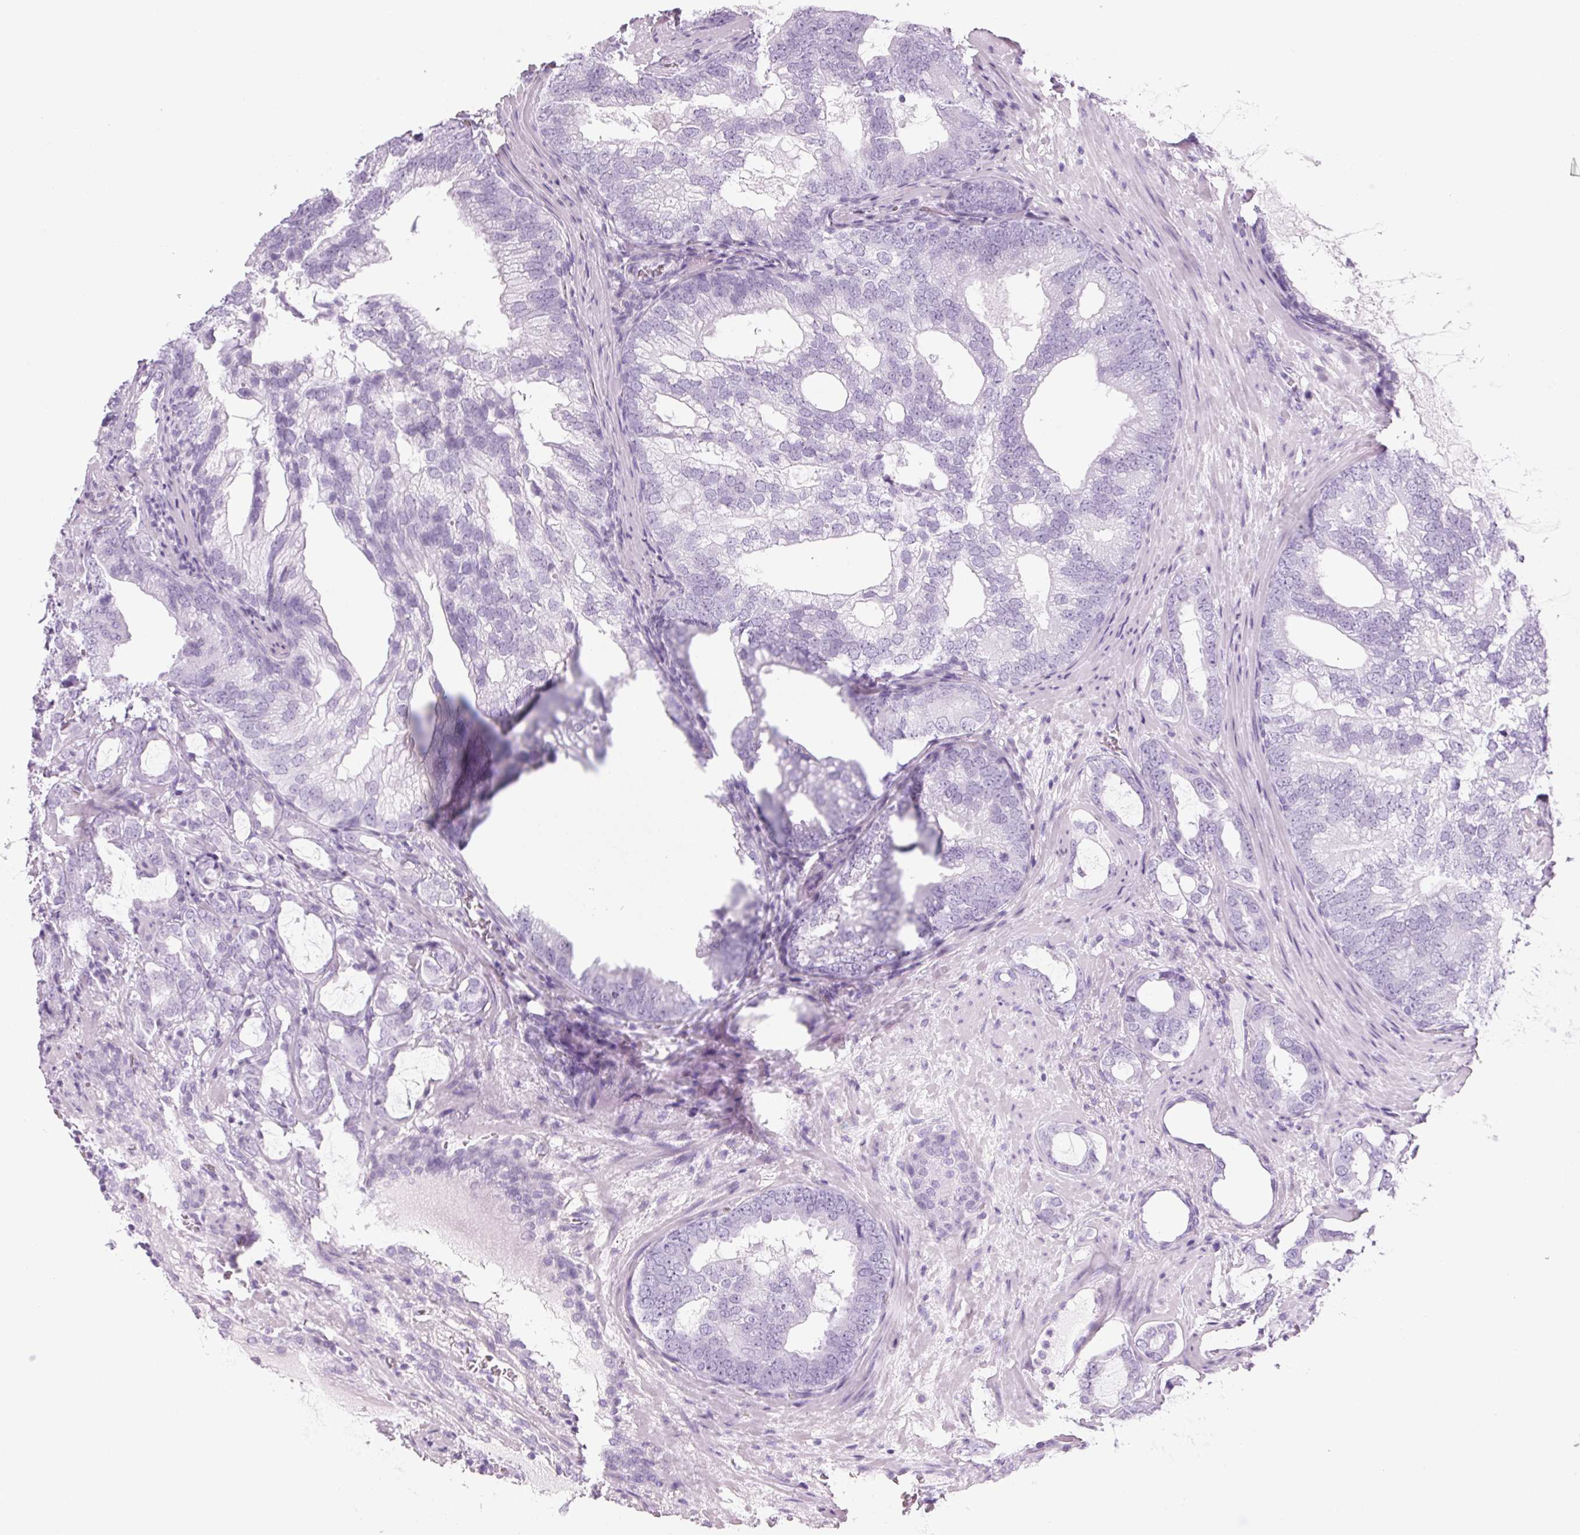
{"staining": {"intensity": "negative", "quantity": "none", "location": "none"}, "tissue": "prostate cancer", "cell_type": "Tumor cells", "image_type": "cancer", "snomed": [{"axis": "morphology", "description": "Adenocarcinoma, High grade"}, {"axis": "topography", "description": "Prostate"}], "caption": "This is a micrograph of immunohistochemistry (IHC) staining of high-grade adenocarcinoma (prostate), which shows no expression in tumor cells.", "gene": "PPP1R1A", "patient": {"sex": "male", "age": 75}}